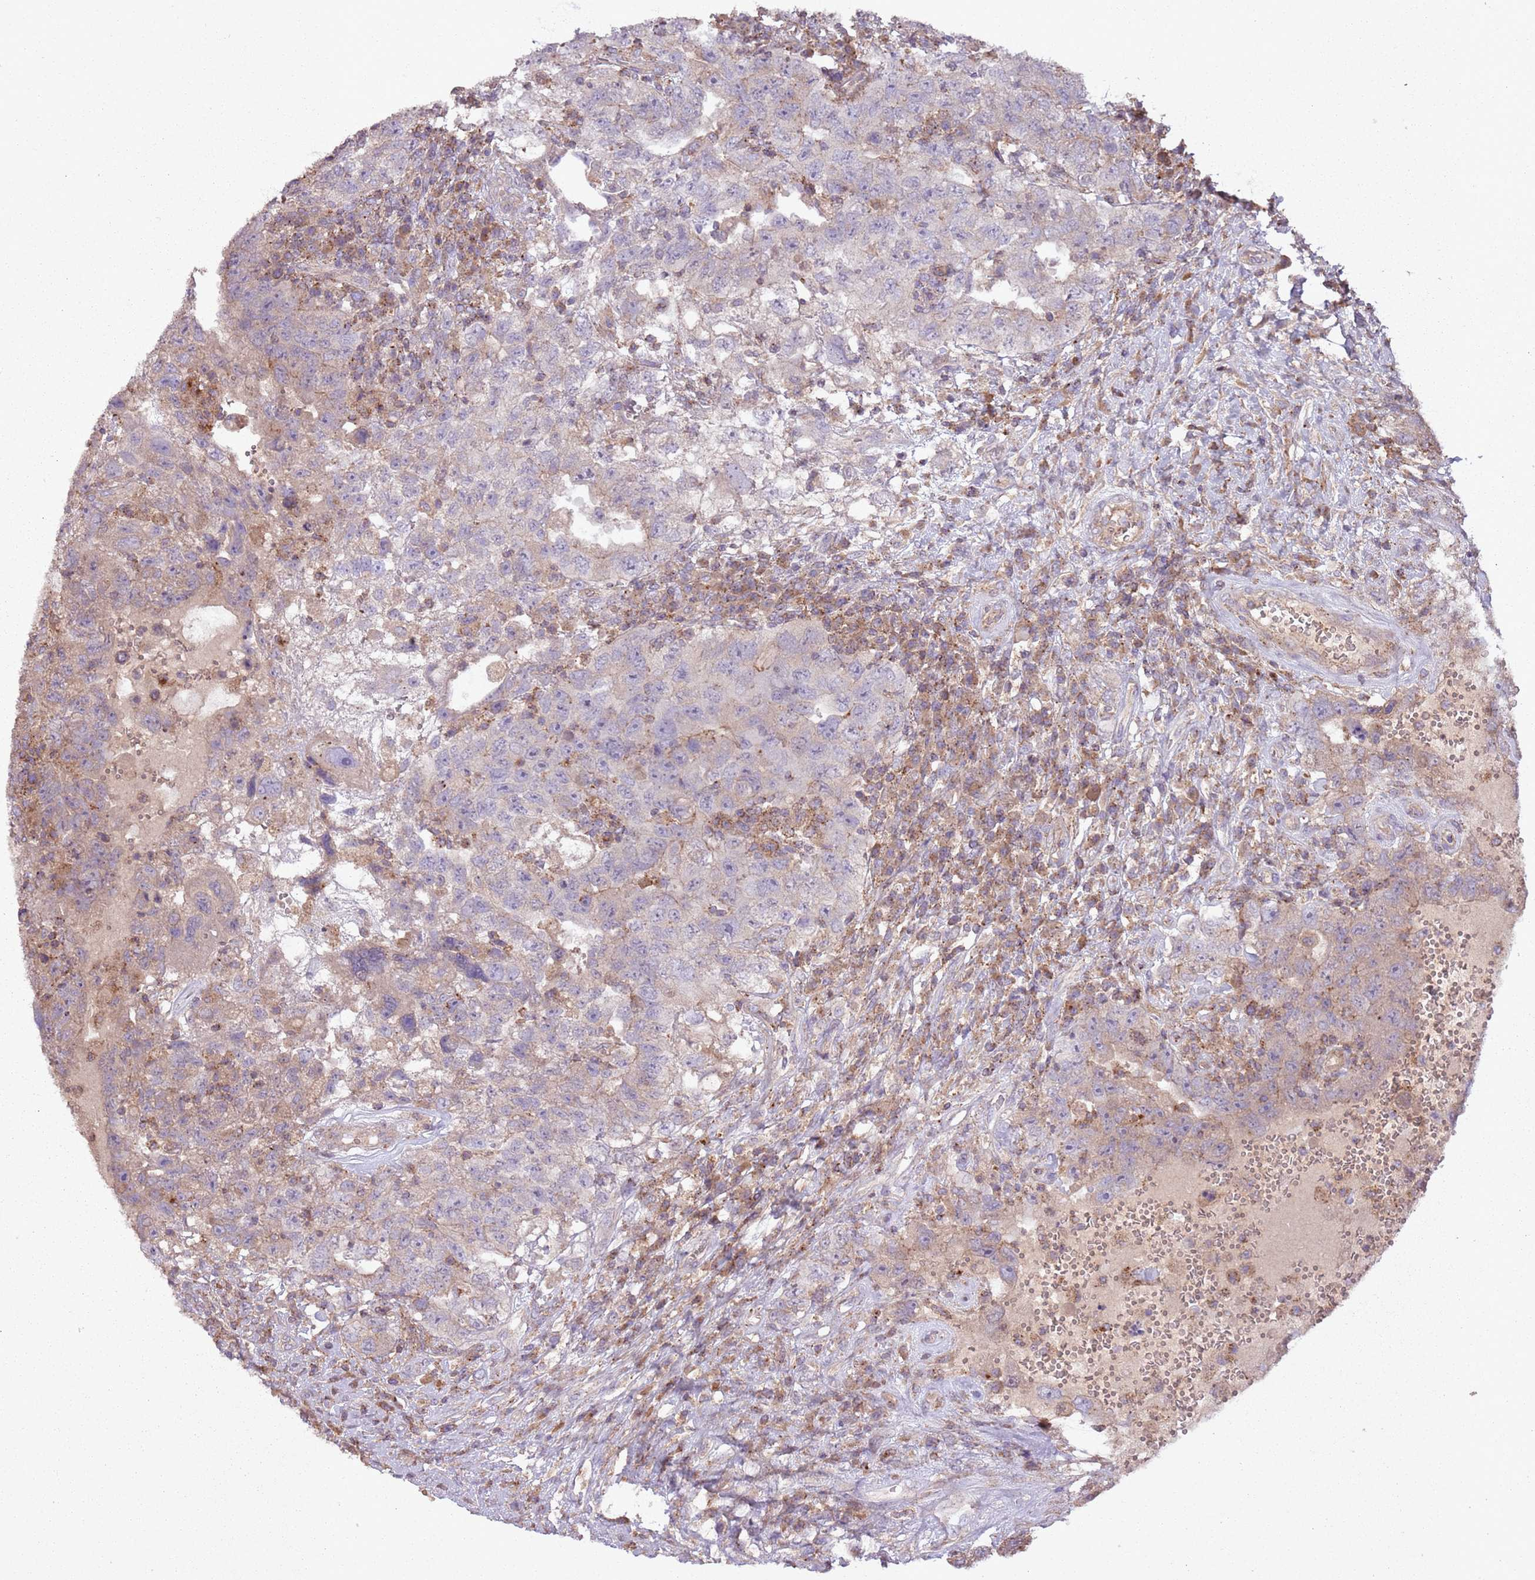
{"staining": {"intensity": "weak", "quantity": "<25%", "location": "cytoplasmic/membranous"}, "tissue": "testis cancer", "cell_type": "Tumor cells", "image_type": "cancer", "snomed": [{"axis": "morphology", "description": "Carcinoma, Embryonal, NOS"}, {"axis": "topography", "description": "Testis"}], "caption": "Tumor cells show no significant expression in testis embryonal carcinoma.", "gene": "ANKRD24", "patient": {"sex": "male", "age": 26}}